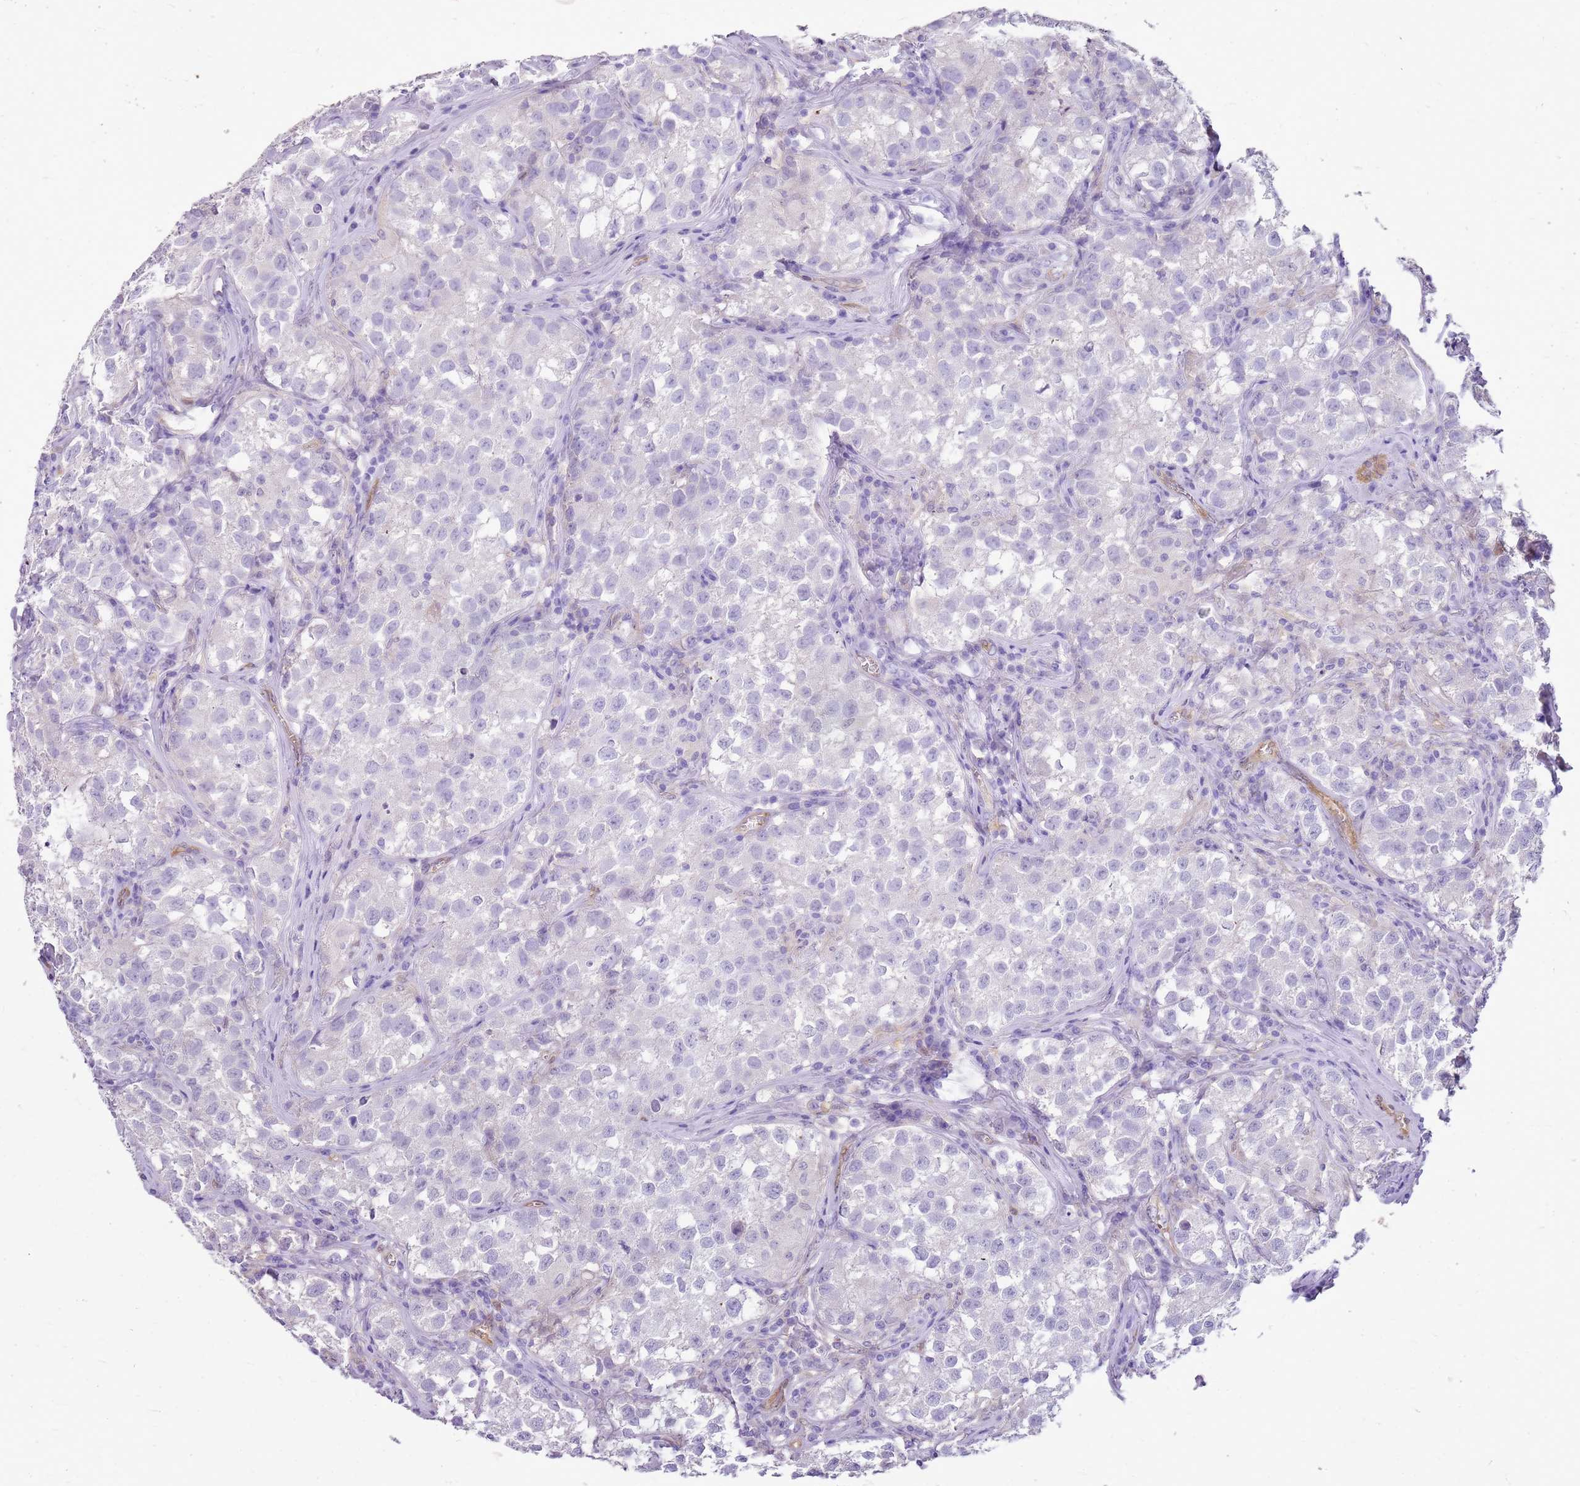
{"staining": {"intensity": "negative", "quantity": "none", "location": "none"}, "tissue": "testis cancer", "cell_type": "Tumor cells", "image_type": "cancer", "snomed": [{"axis": "morphology", "description": "Seminoma, NOS"}, {"axis": "morphology", "description": "Carcinoma, Embryonal, NOS"}, {"axis": "topography", "description": "Testis"}], "caption": "A micrograph of human testis cancer (embryonal carcinoma) is negative for staining in tumor cells.", "gene": "SULT1E1", "patient": {"sex": "male", "age": 43}}